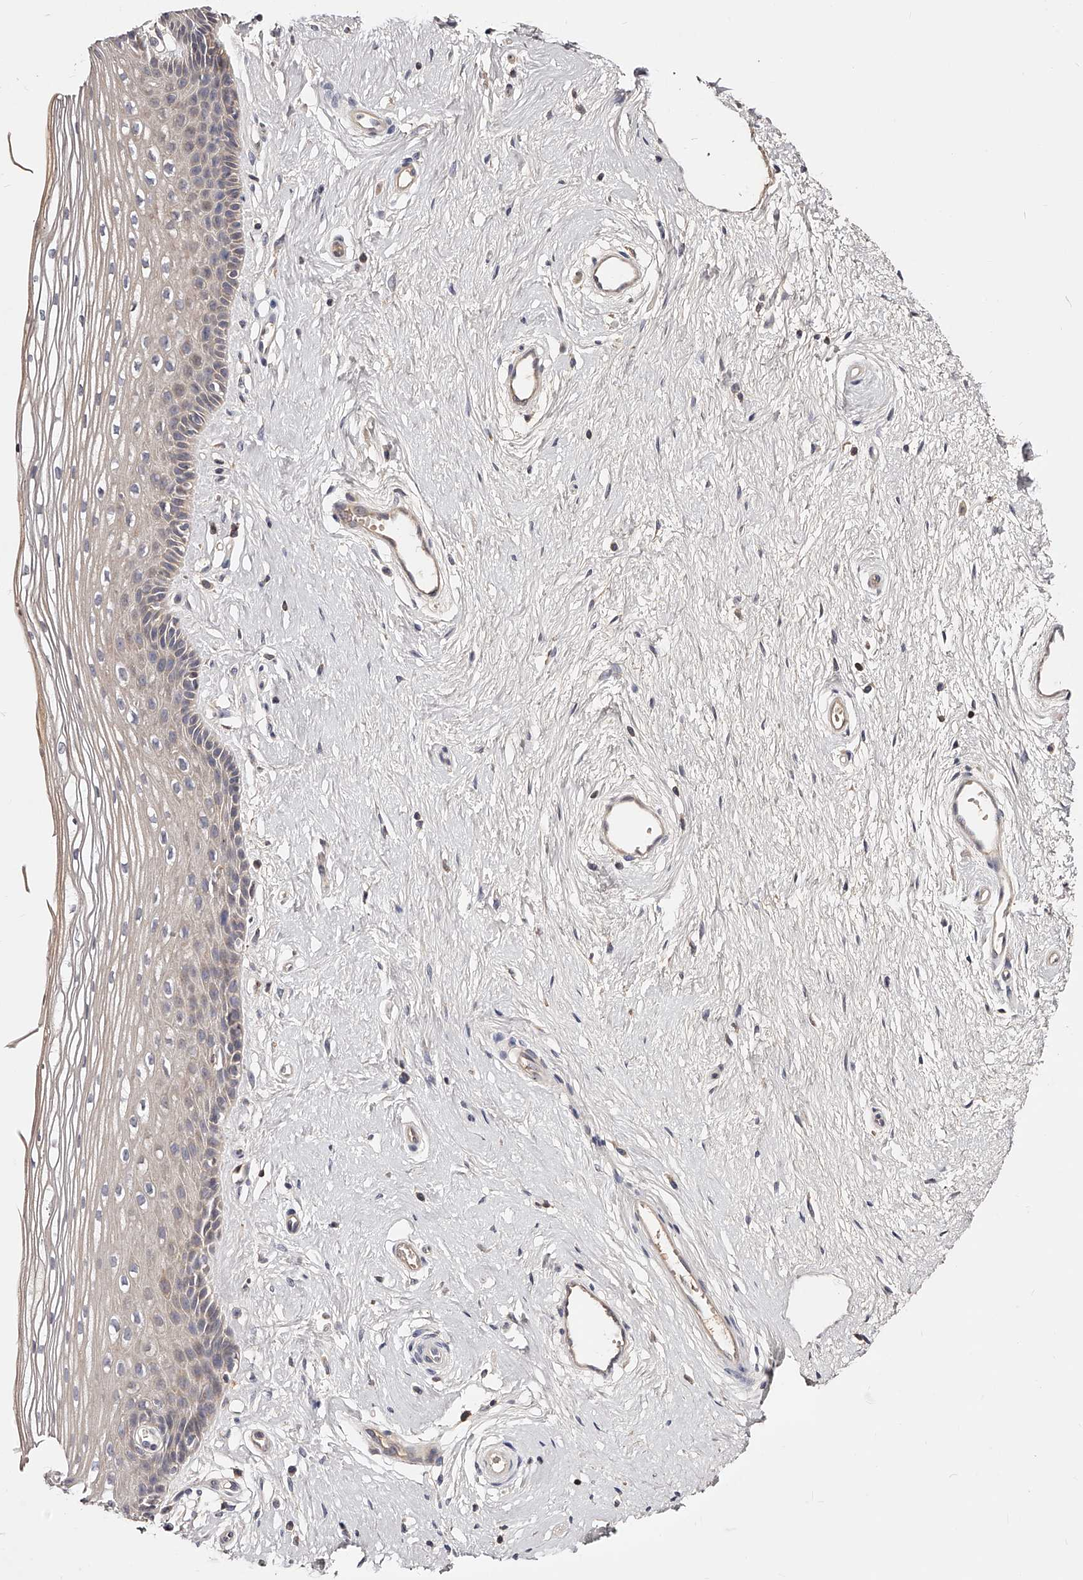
{"staining": {"intensity": "weak", "quantity": "<25%", "location": "cytoplasmic/membranous"}, "tissue": "vagina", "cell_type": "Squamous epithelial cells", "image_type": "normal", "snomed": [{"axis": "morphology", "description": "Normal tissue, NOS"}, {"axis": "topography", "description": "Vagina"}], "caption": "Immunohistochemical staining of normal human vagina demonstrates no significant staining in squamous epithelial cells.", "gene": "PHACTR1", "patient": {"sex": "female", "age": 46}}